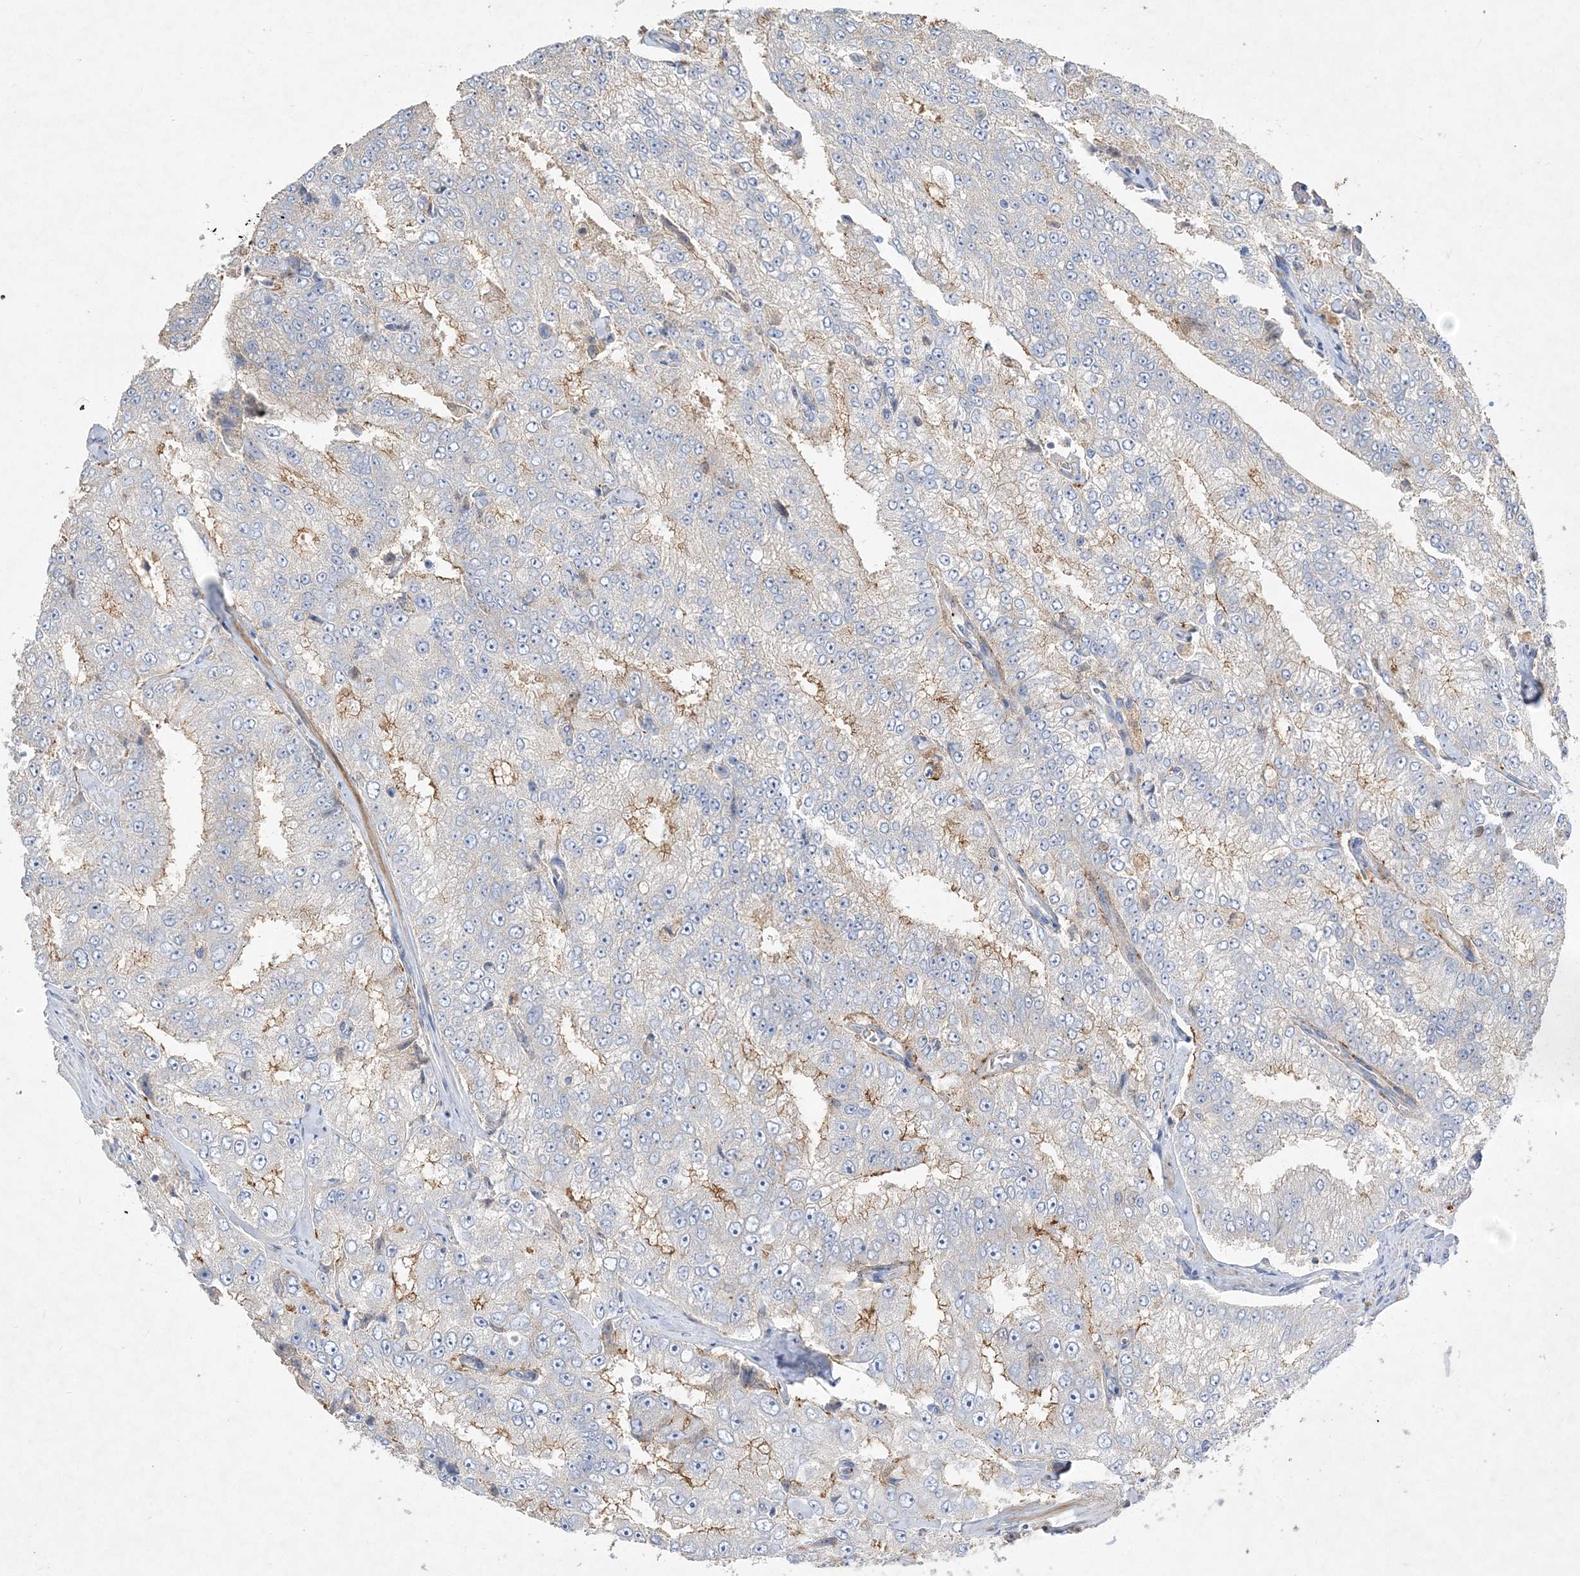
{"staining": {"intensity": "moderate", "quantity": "<25%", "location": "cytoplasmic/membranous"}, "tissue": "prostate cancer", "cell_type": "Tumor cells", "image_type": "cancer", "snomed": [{"axis": "morphology", "description": "Adenocarcinoma, High grade"}, {"axis": "topography", "description": "Prostate"}], "caption": "Immunohistochemistry (IHC) staining of prostate cancer (adenocarcinoma (high-grade)), which displays low levels of moderate cytoplasmic/membranous expression in approximately <25% of tumor cells indicating moderate cytoplasmic/membranous protein expression. The staining was performed using DAB (3,3'-diaminobenzidine) (brown) for protein detection and nuclei were counterstained in hematoxylin (blue).", "gene": "ADCK2", "patient": {"sex": "male", "age": 58}}